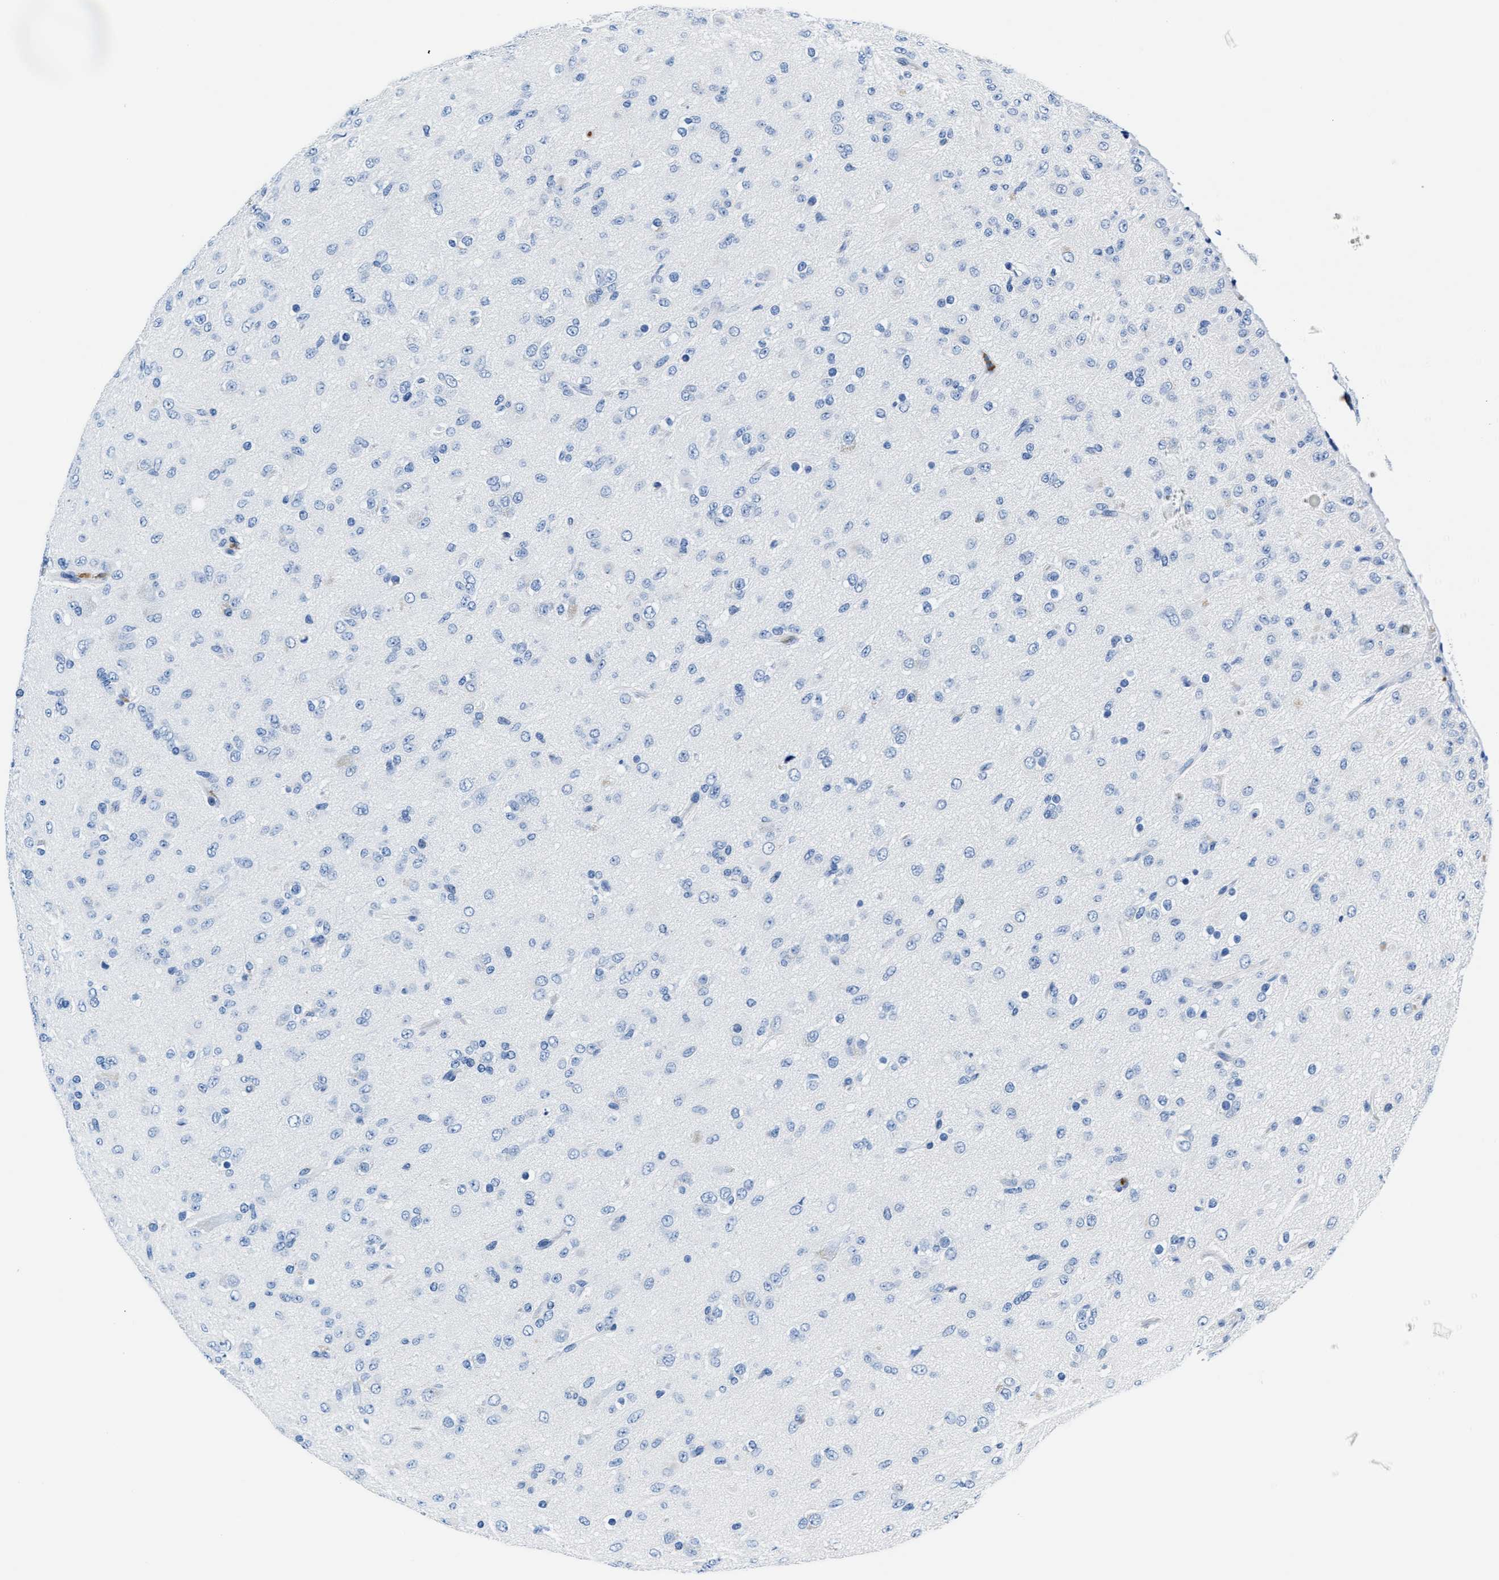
{"staining": {"intensity": "negative", "quantity": "none", "location": "none"}, "tissue": "glioma", "cell_type": "Tumor cells", "image_type": "cancer", "snomed": [{"axis": "morphology", "description": "Glioma, malignant, Low grade"}, {"axis": "topography", "description": "Brain"}], "caption": "DAB (3,3'-diaminobenzidine) immunohistochemical staining of human malignant glioma (low-grade) reveals no significant positivity in tumor cells.", "gene": "MMP8", "patient": {"sex": "male", "age": 65}}